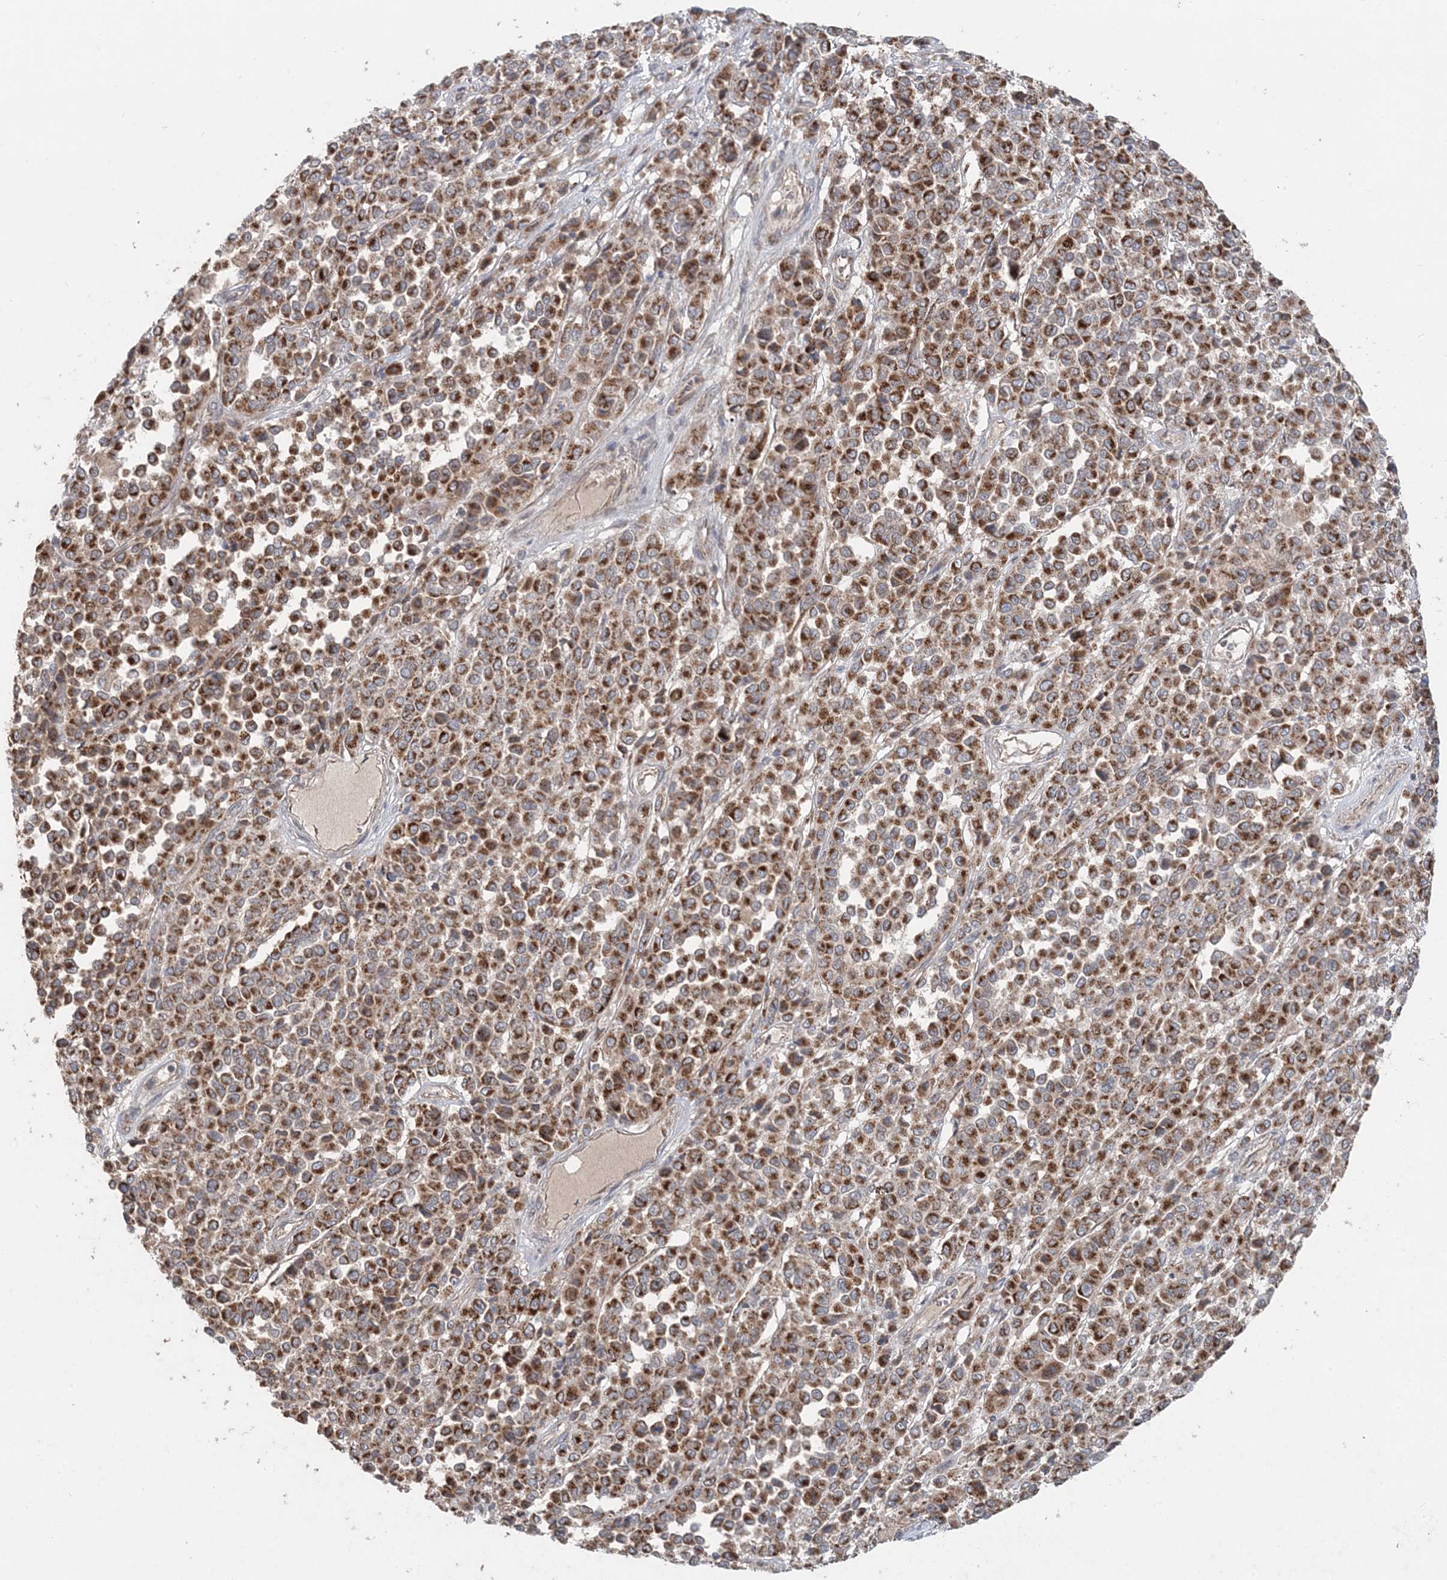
{"staining": {"intensity": "strong", "quantity": ">75%", "location": "cytoplasmic/membranous"}, "tissue": "melanoma", "cell_type": "Tumor cells", "image_type": "cancer", "snomed": [{"axis": "morphology", "description": "Malignant melanoma, Metastatic site"}, {"axis": "topography", "description": "Pancreas"}], "caption": "Malignant melanoma (metastatic site) stained with a brown dye shows strong cytoplasmic/membranous positive staining in approximately >75% of tumor cells.", "gene": "LRPPRC", "patient": {"sex": "female", "age": 30}}